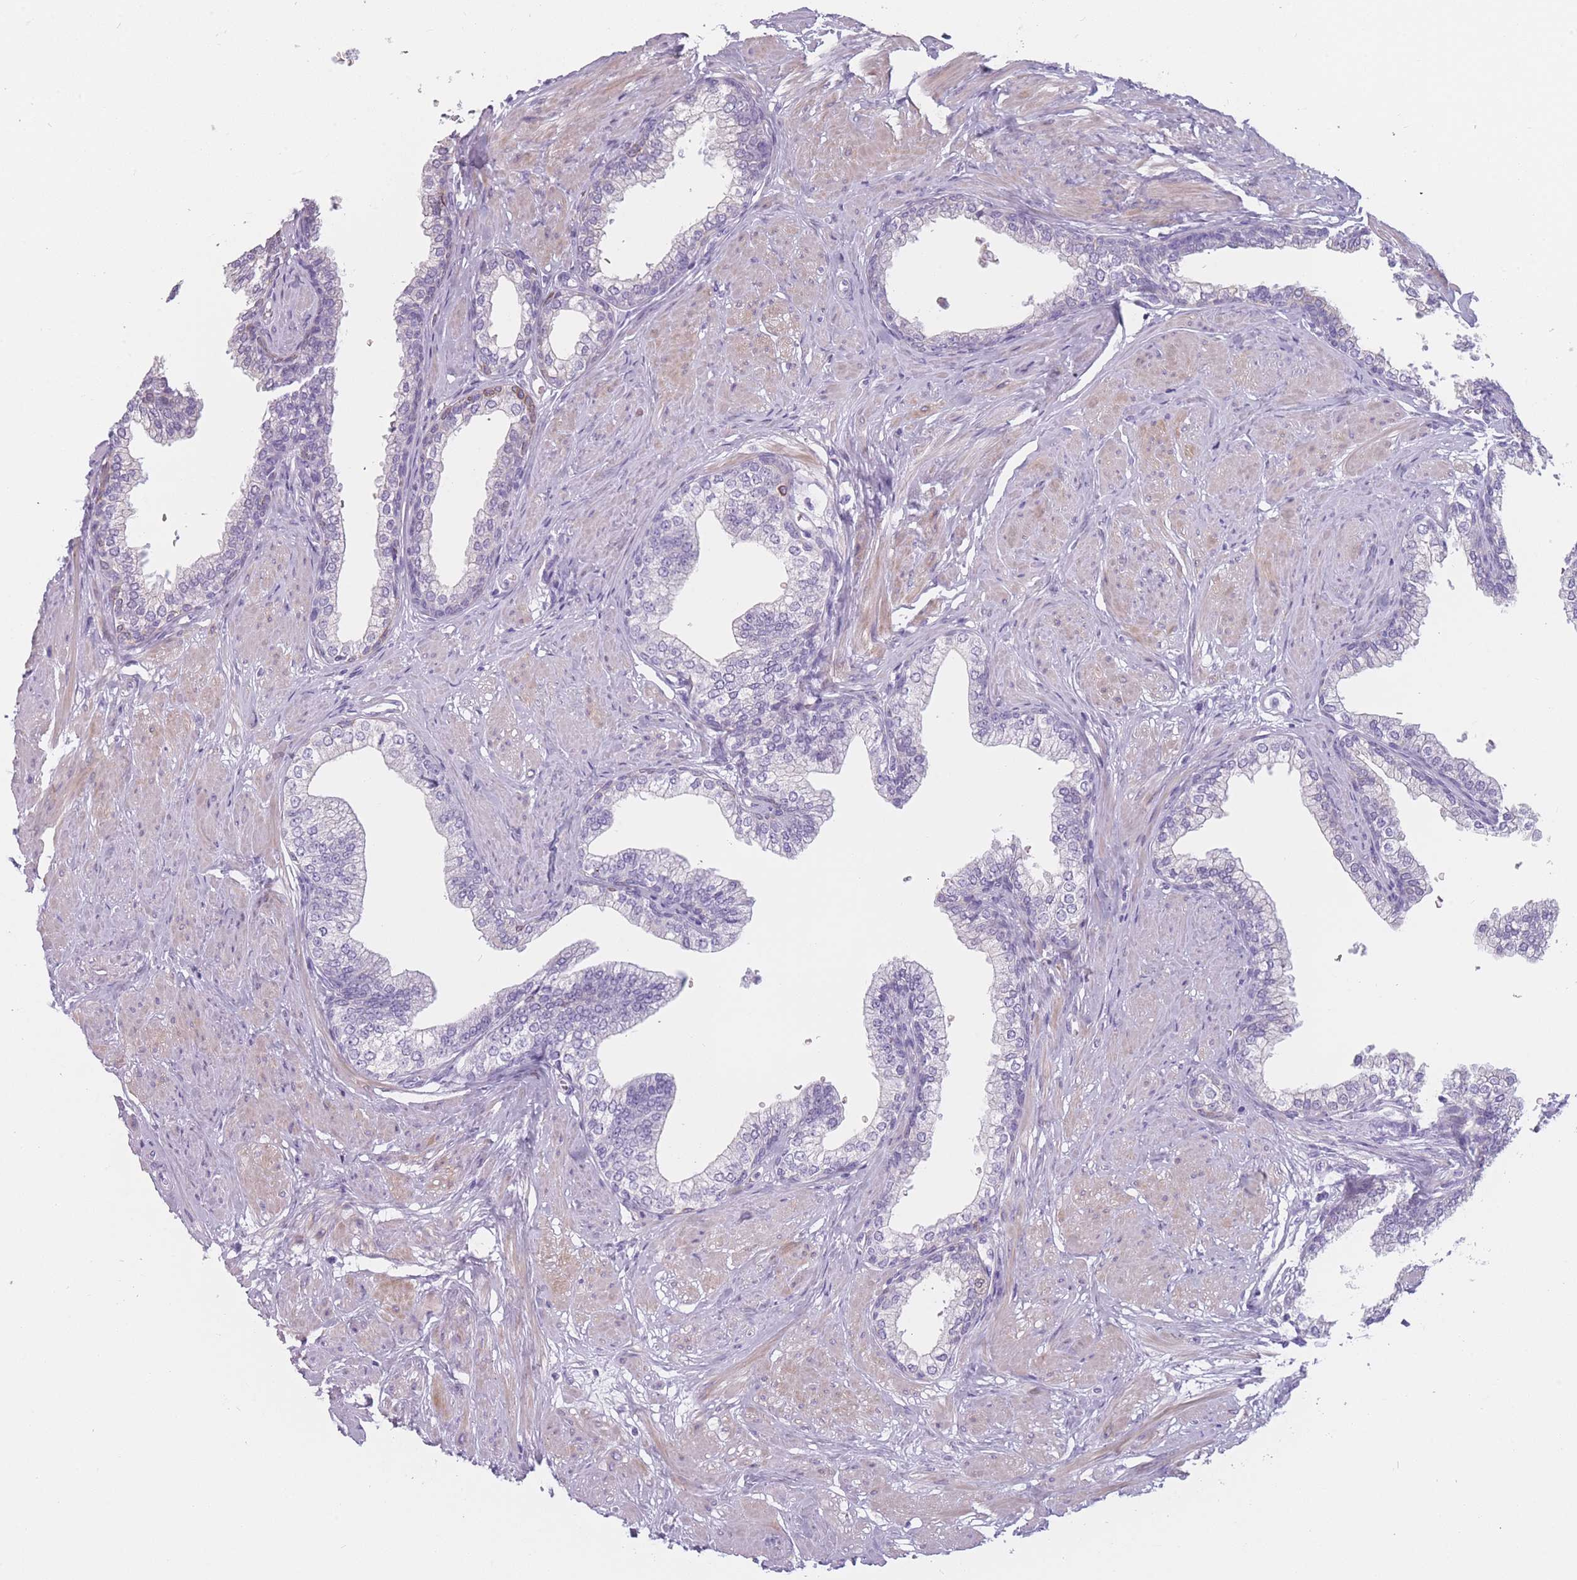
{"staining": {"intensity": "negative", "quantity": "none", "location": "none"}, "tissue": "prostate", "cell_type": "Glandular cells", "image_type": "normal", "snomed": [{"axis": "morphology", "description": "Normal tissue, NOS"}, {"axis": "morphology", "description": "Urothelial carcinoma, Low grade"}, {"axis": "topography", "description": "Urinary bladder"}, {"axis": "topography", "description": "Prostate"}], "caption": "The photomicrograph demonstrates no staining of glandular cells in normal prostate. (DAB (3,3'-diaminobenzidine) immunohistochemistry (IHC) with hematoxylin counter stain).", "gene": "PPFIA3", "patient": {"sex": "male", "age": 60}}